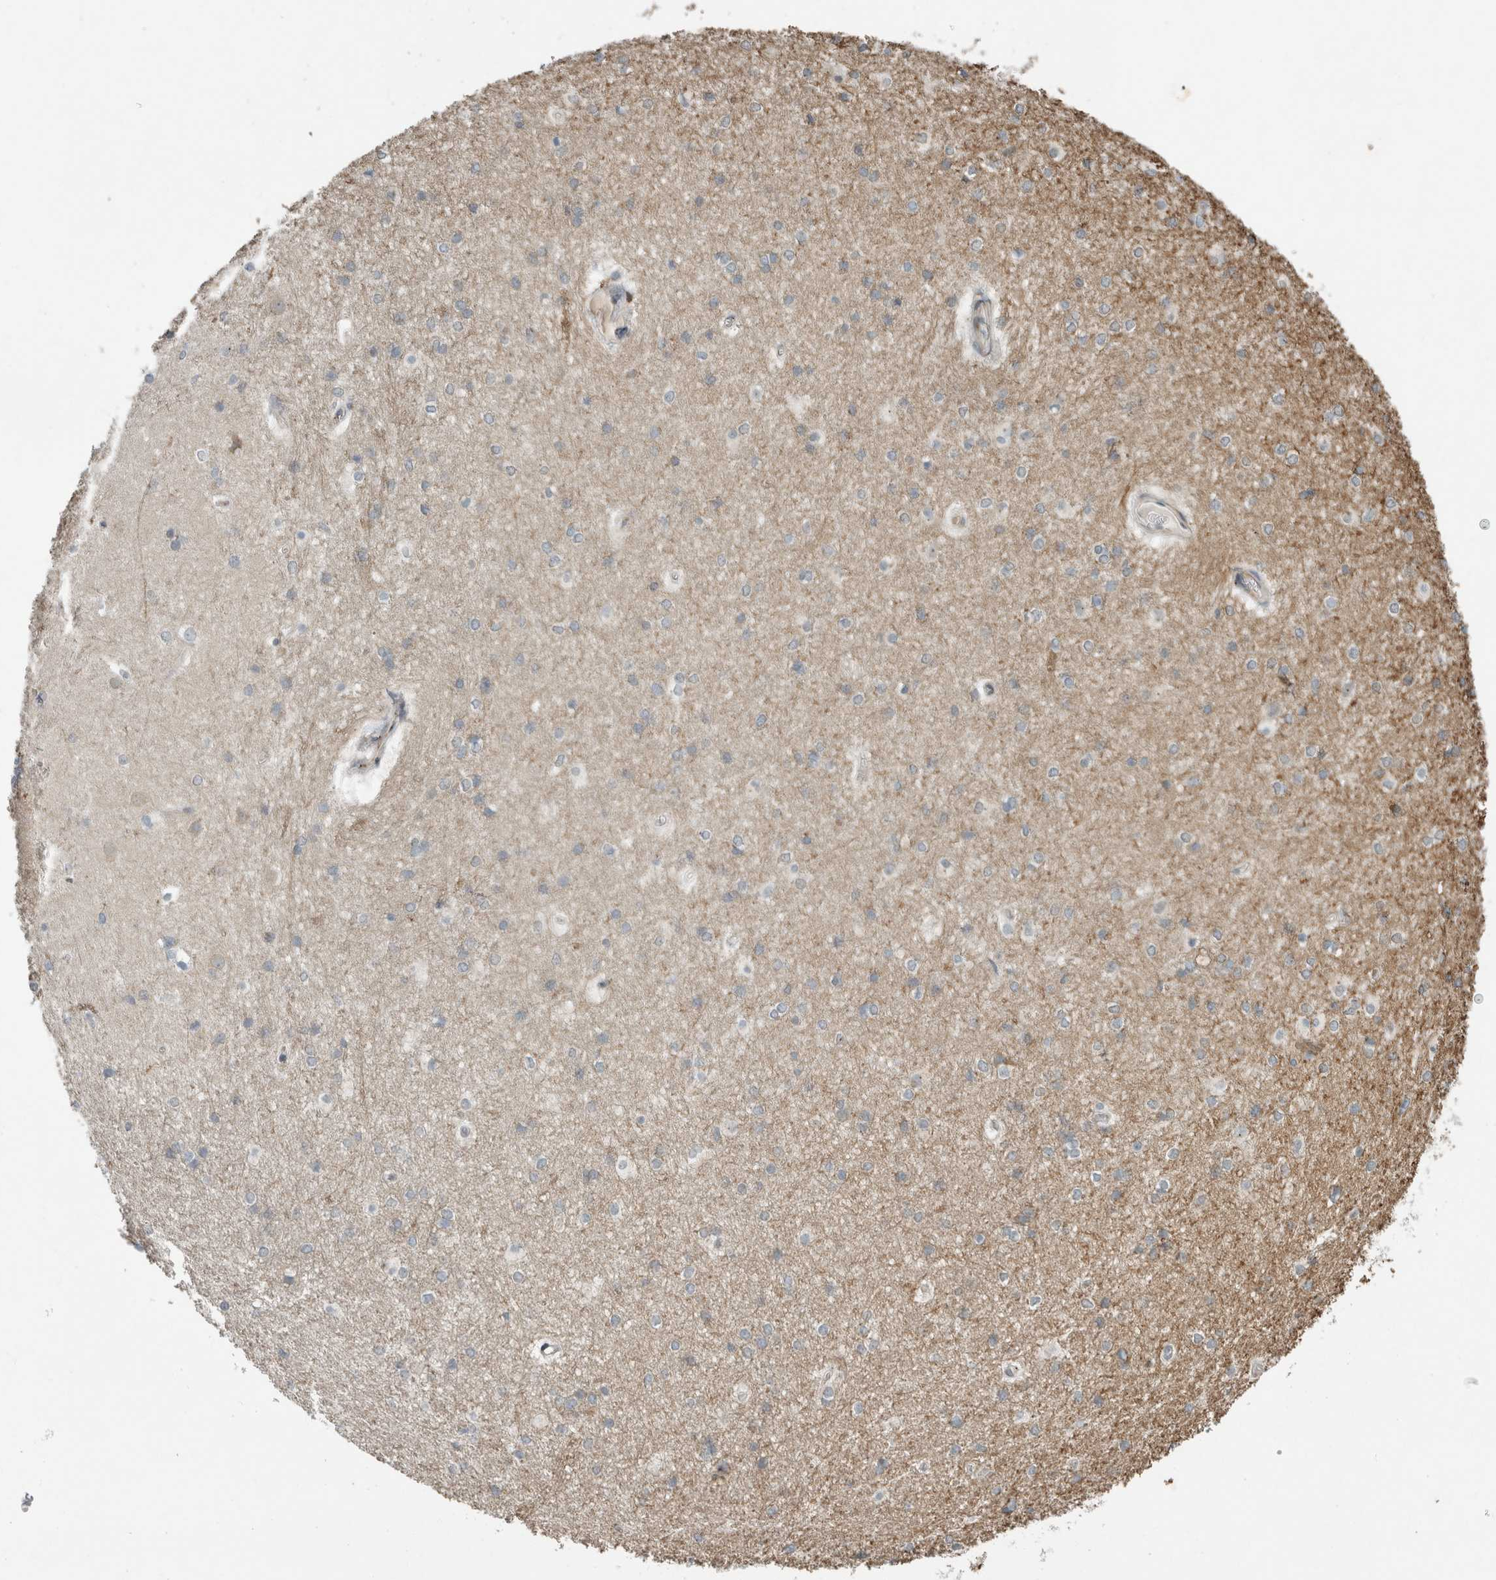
{"staining": {"intensity": "negative", "quantity": "none", "location": "none"}, "tissue": "caudate", "cell_type": "Glial cells", "image_type": "normal", "snomed": [{"axis": "morphology", "description": "Normal tissue, NOS"}, {"axis": "topography", "description": "Lateral ventricle wall"}], "caption": "This is an immunohistochemistry micrograph of benign caudate. There is no positivity in glial cells.", "gene": "KIF1C", "patient": {"sex": "female", "age": 19}}